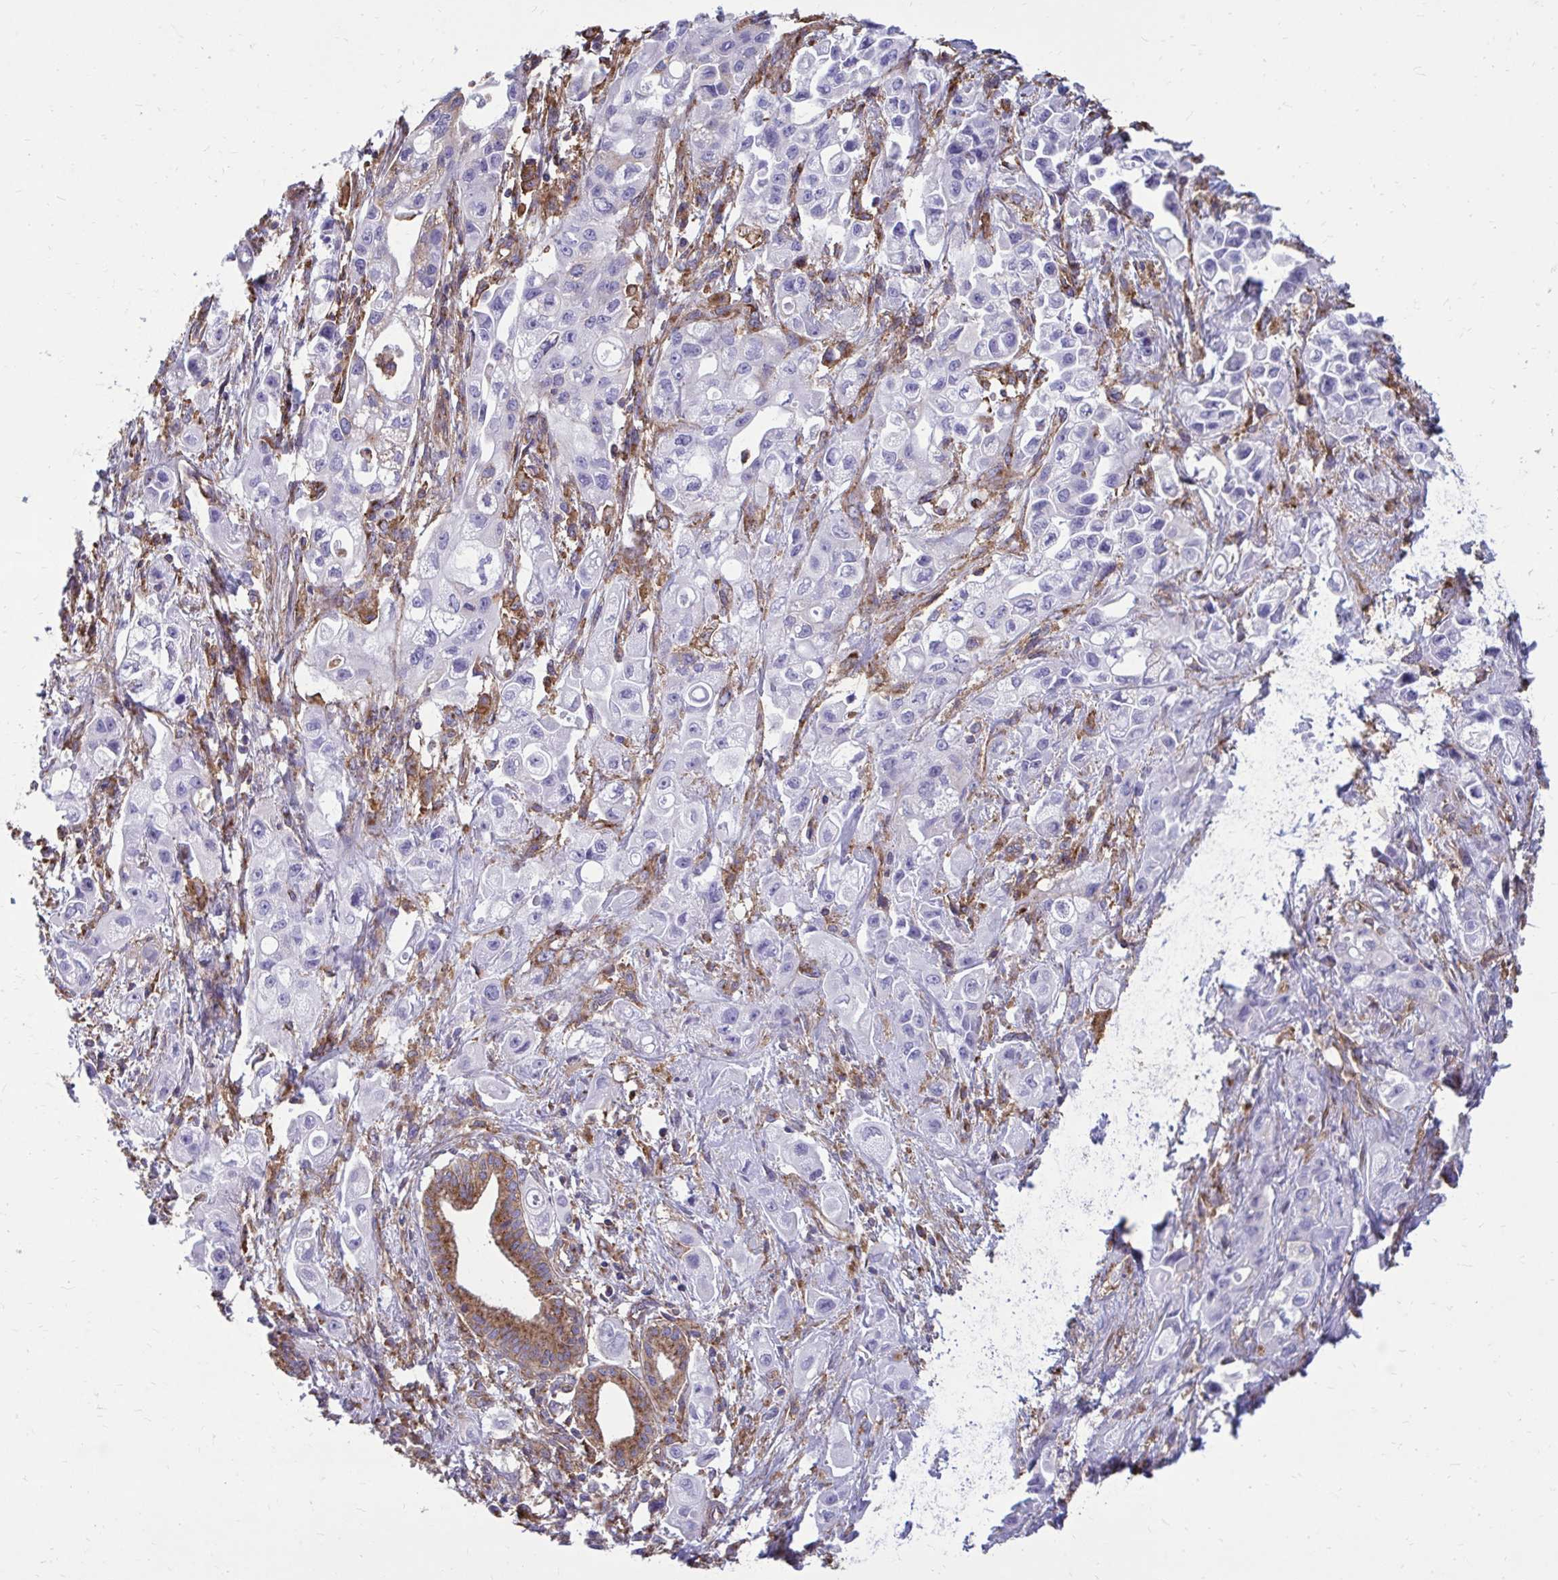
{"staining": {"intensity": "negative", "quantity": "none", "location": "none"}, "tissue": "pancreatic cancer", "cell_type": "Tumor cells", "image_type": "cancer", "snomed": [{"axis": "morphology", "description": "Adenocarcinoma, NOS"}, {"axis": "topography", "description": "Pancreas"}], "caption": "Histopathology image shows no protein staining in tumor cells of pancreatic cancer (adenocarcinoma) tissue.", "gene": "CLTA", "patient": {"sex": "female", "age": 66}}